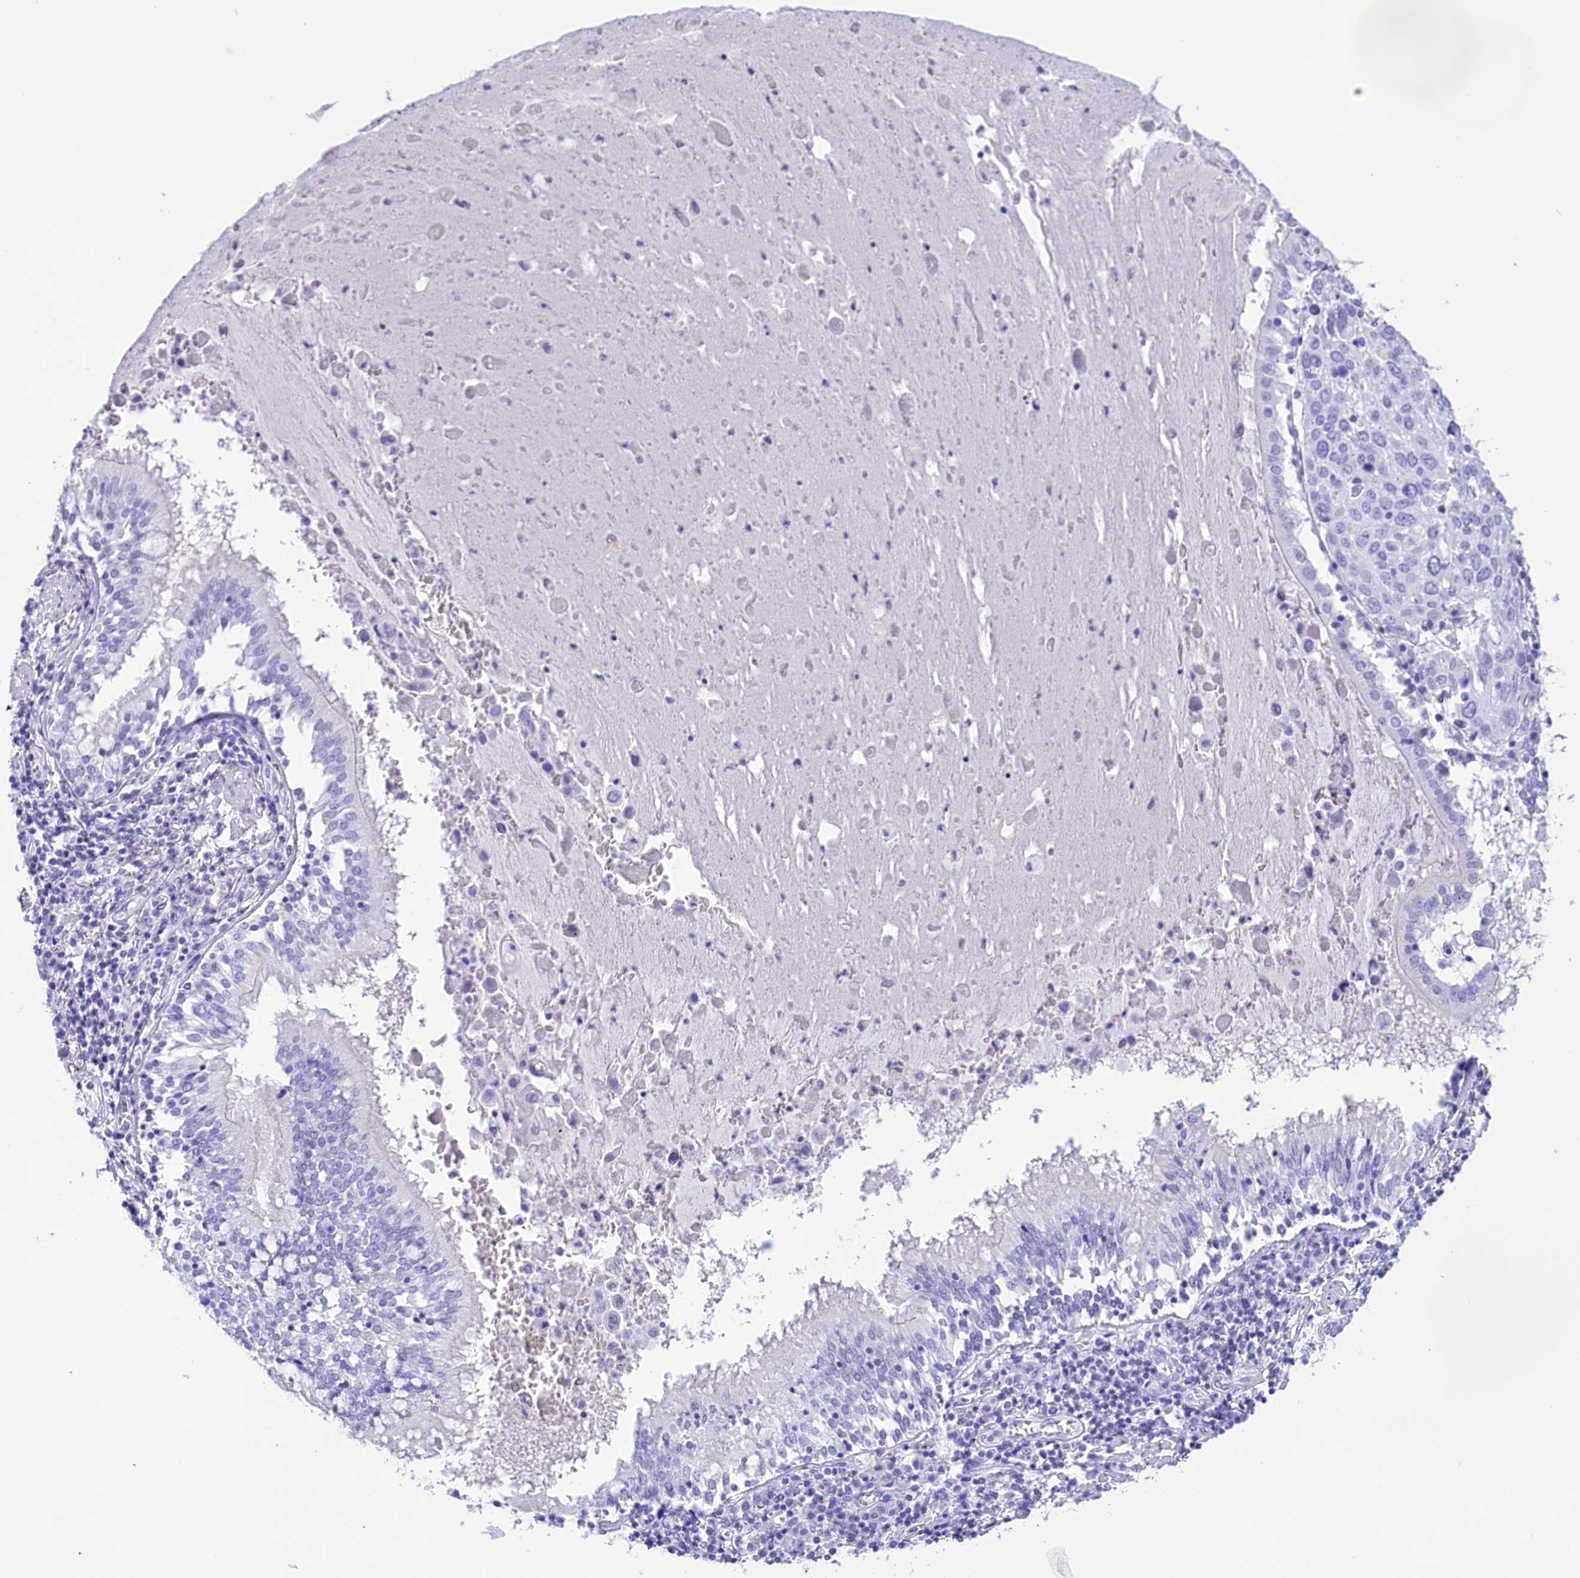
{"staining": {"intensity": "negative", "quantity": "none", "location": "none"}, "tissue": "lung cancer", "cell_type": "Tumor cells", "image_type": "cancer", "snomed": [{"axis": "morphology", "description": "Squamous cell carcinoma, NOS"}, {"axis": "topography", "description": "Lung"}], "caption": "Tumor cells are negative for protein expression in human lung cancer (squamous cell carcinoma).", "gene": "BRI3", "patient": {"sex": "male", "age": 65}}